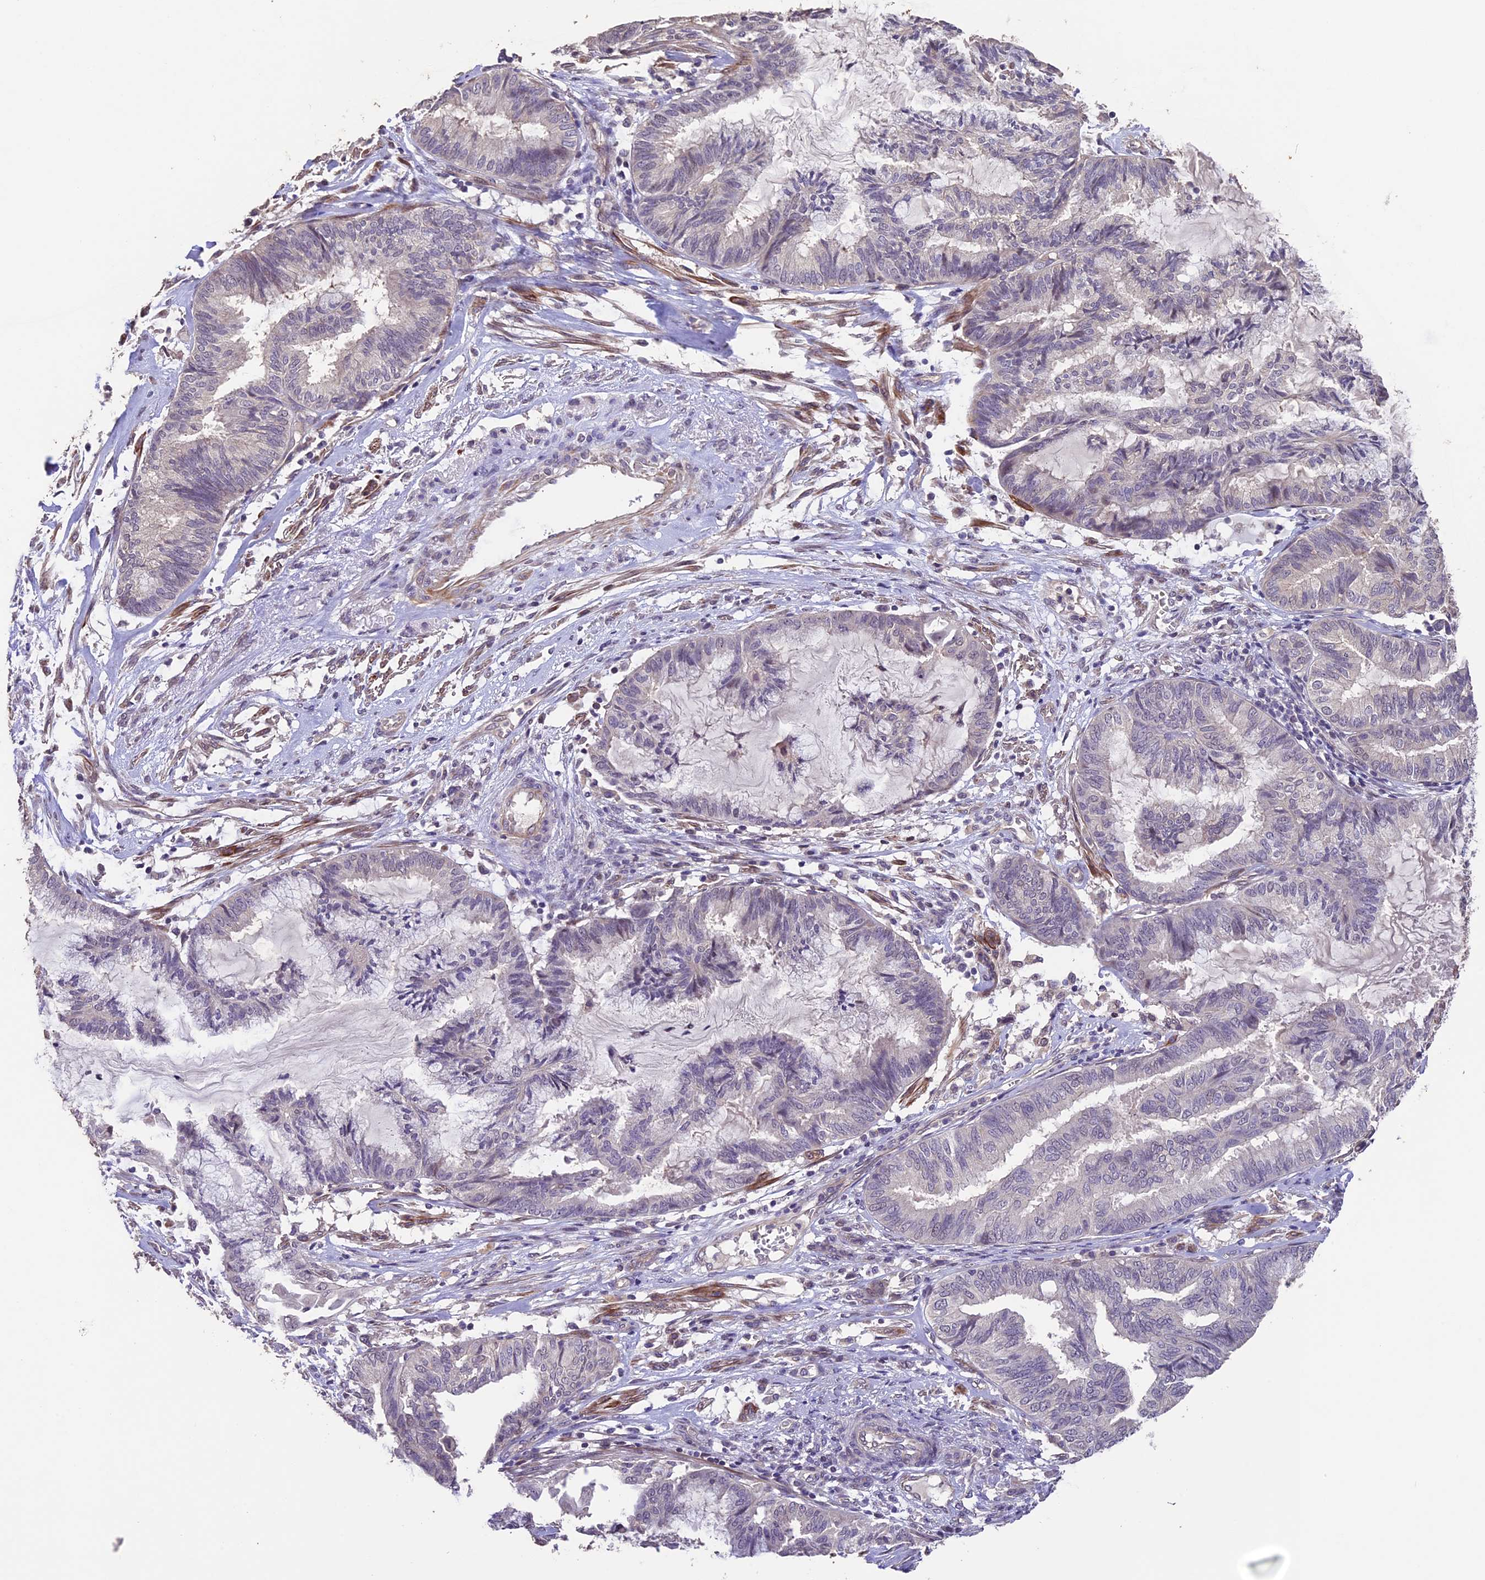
{"staining": {"intensity": "negative", "quantity": "none", "location": "none"}, "tissue": "endometrial cancer", "cell_type": "Tumor cells", "image_type": "cancer", "snomed": [{"axis": "morphology", "description": "Adenocarcinoma, NOS"}, {"axis": "topography", "description": "Endometrium"}], "caption": "Endometrial cancer was stained to show a protein in brown. There is no significant expression in tumor cells.", "gene": "GNB5", "patient": {"sex": "female", "age": 86}}